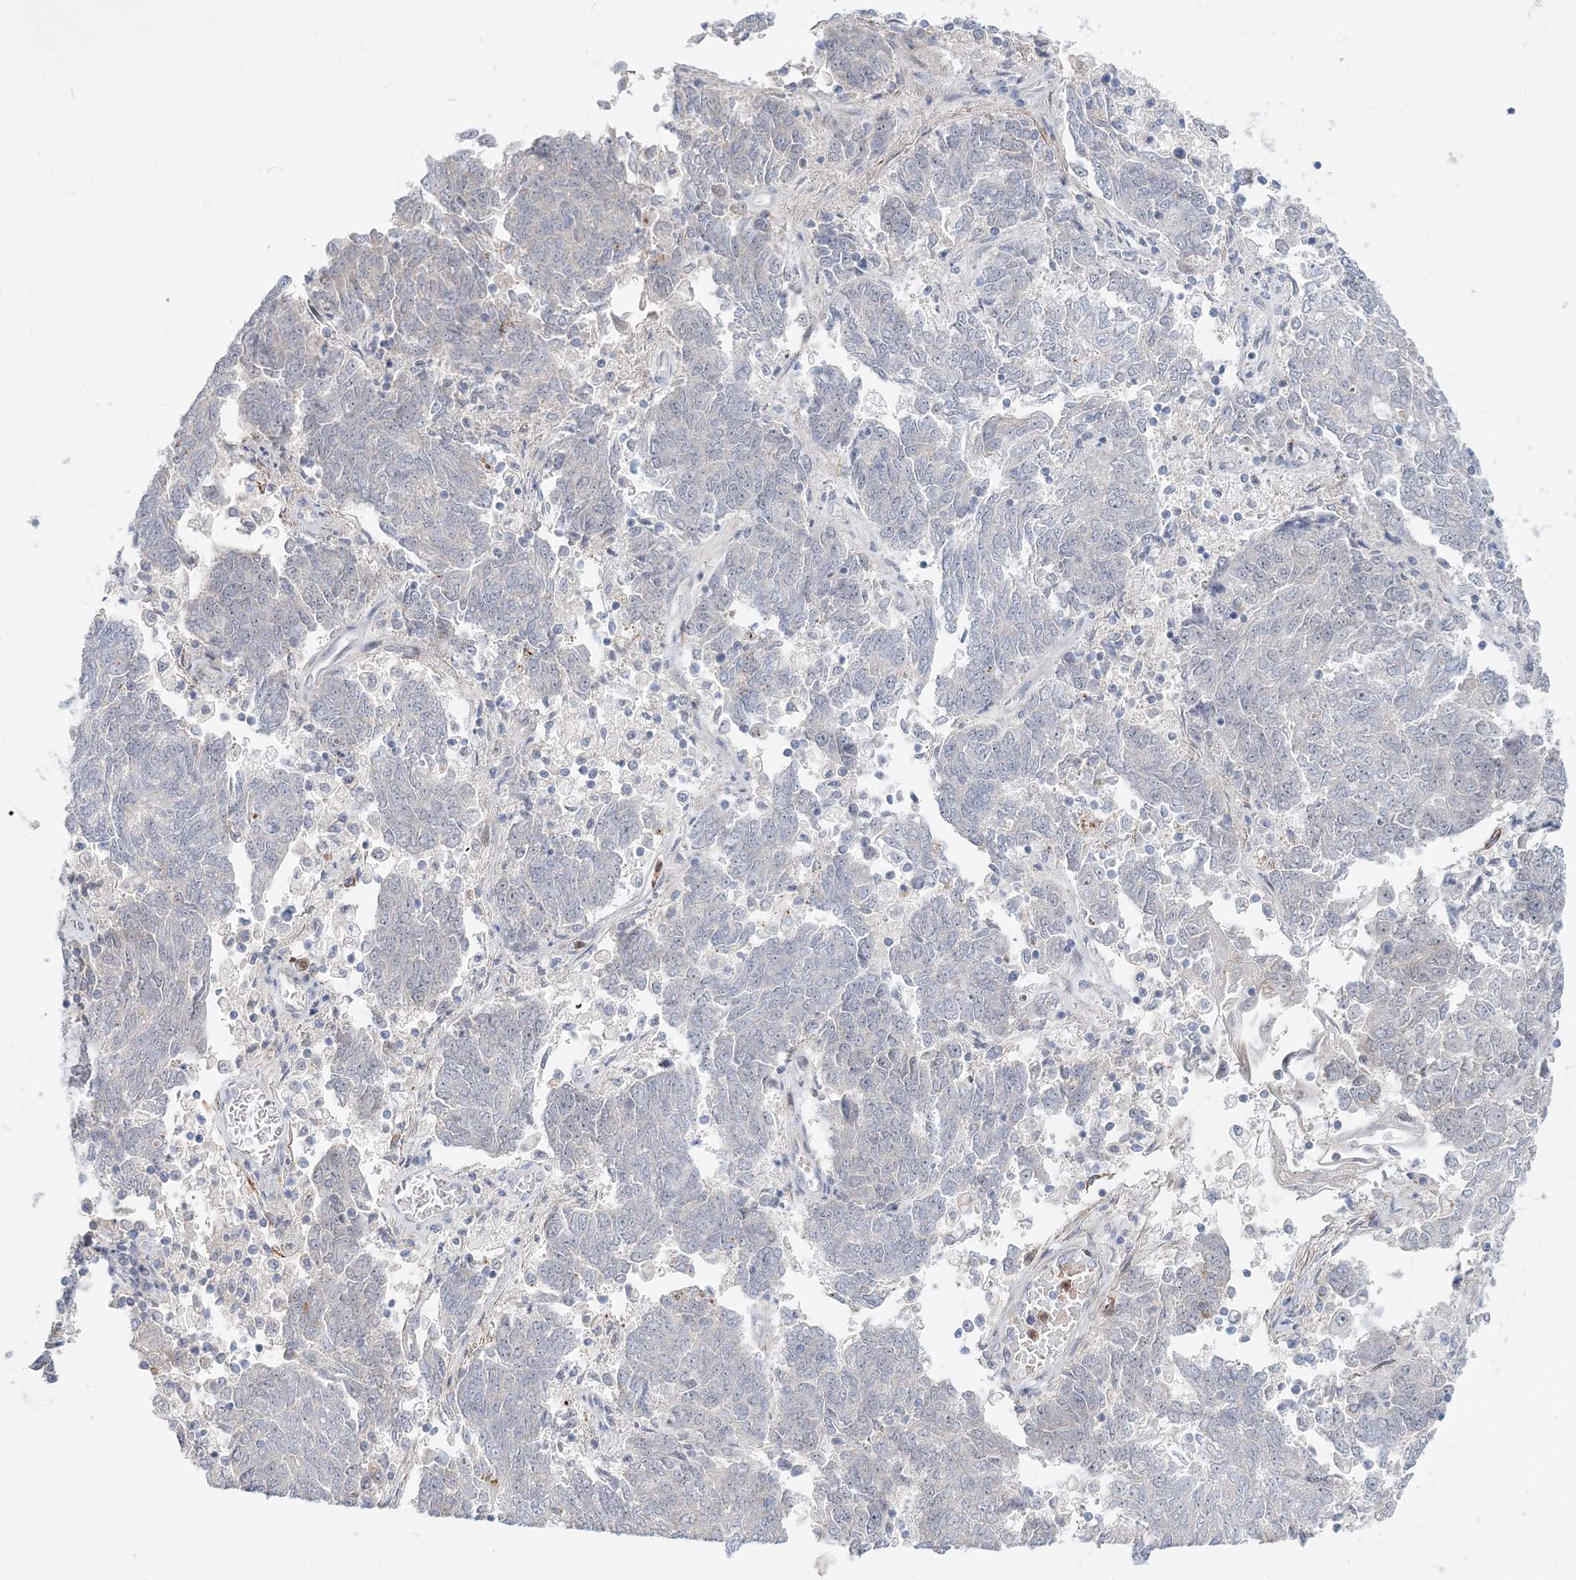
{"staining": {"intensity": "negative", "quantity": "none", "location": "none"}, "tissue": "endometrial cancer", "cell_type": "Tumor cells", "image_type": "cancer", "snomed": [{"axis": "morphology", "description": "Adenocarcinoma, NOS"}, {"axis": "topography", "description": "Endometrium"}], "caption": "Protein analysis of endometrial cancer (adenocarcinoma) displays no significant positivity in tumor cells.", "gene": "DNAH5", "patient": {"sex": "female", "age": 80}}